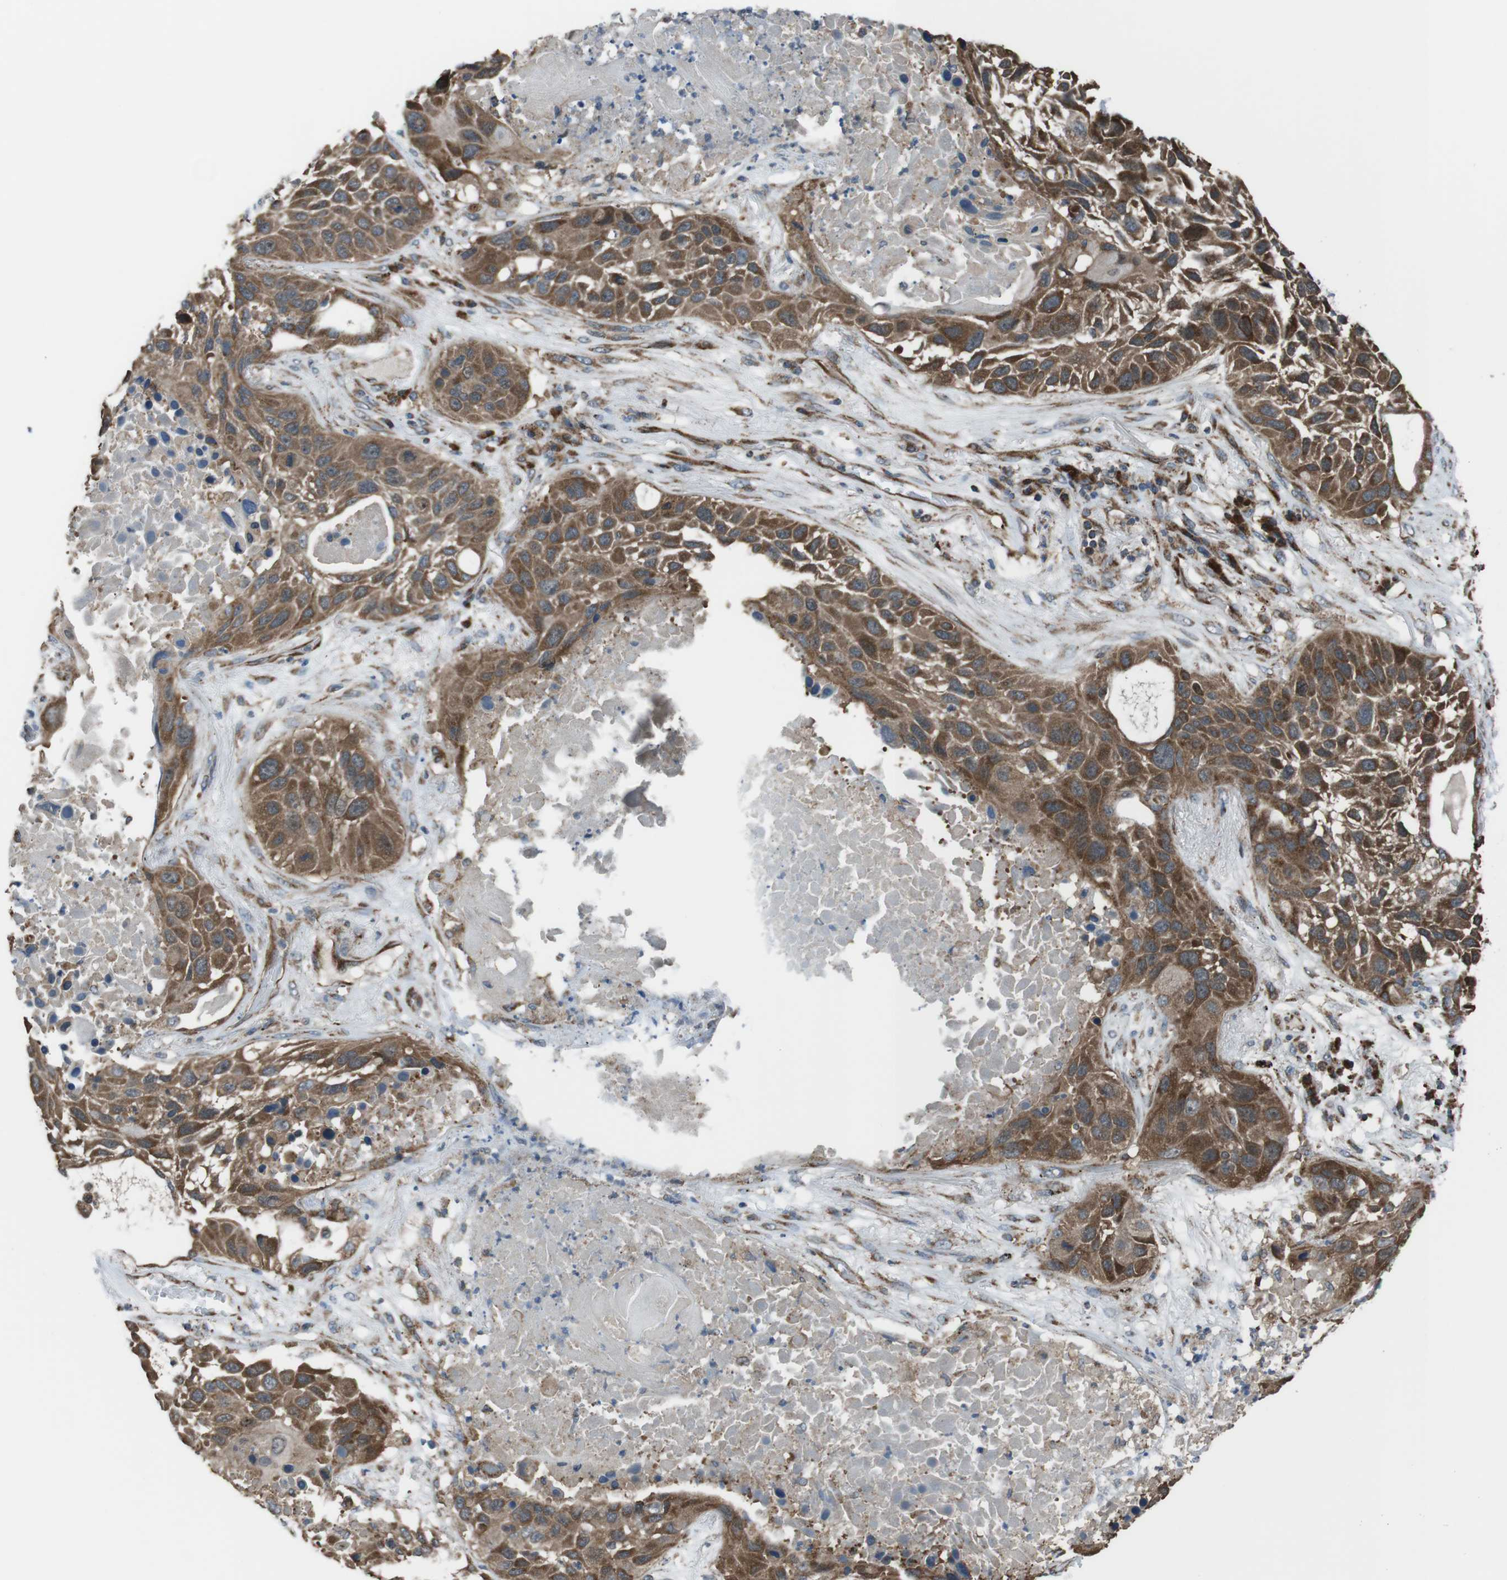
{"staining": {"intensity": "strong", "quantity": ">75%", "location": "cytoplasmic/membranous"}, "tissue": "lung cancer", "cell_type": "Tumor cells", "image_type": "cancer", "snomed": [{"axis": "morphology", "description": "Squamous cell carcinoma, NOS"}, {"axis": "topography", "description": "Lung"}], "caption": "Lung cancer (squamous cell carcinoma) stained for a protein (brown) exhibits strong cytoplasmic/membranous positive expression in approximately >75% of tumor cells.", "gene": "GIMAP8", "patient": {"sex": "male", "age": 57}}